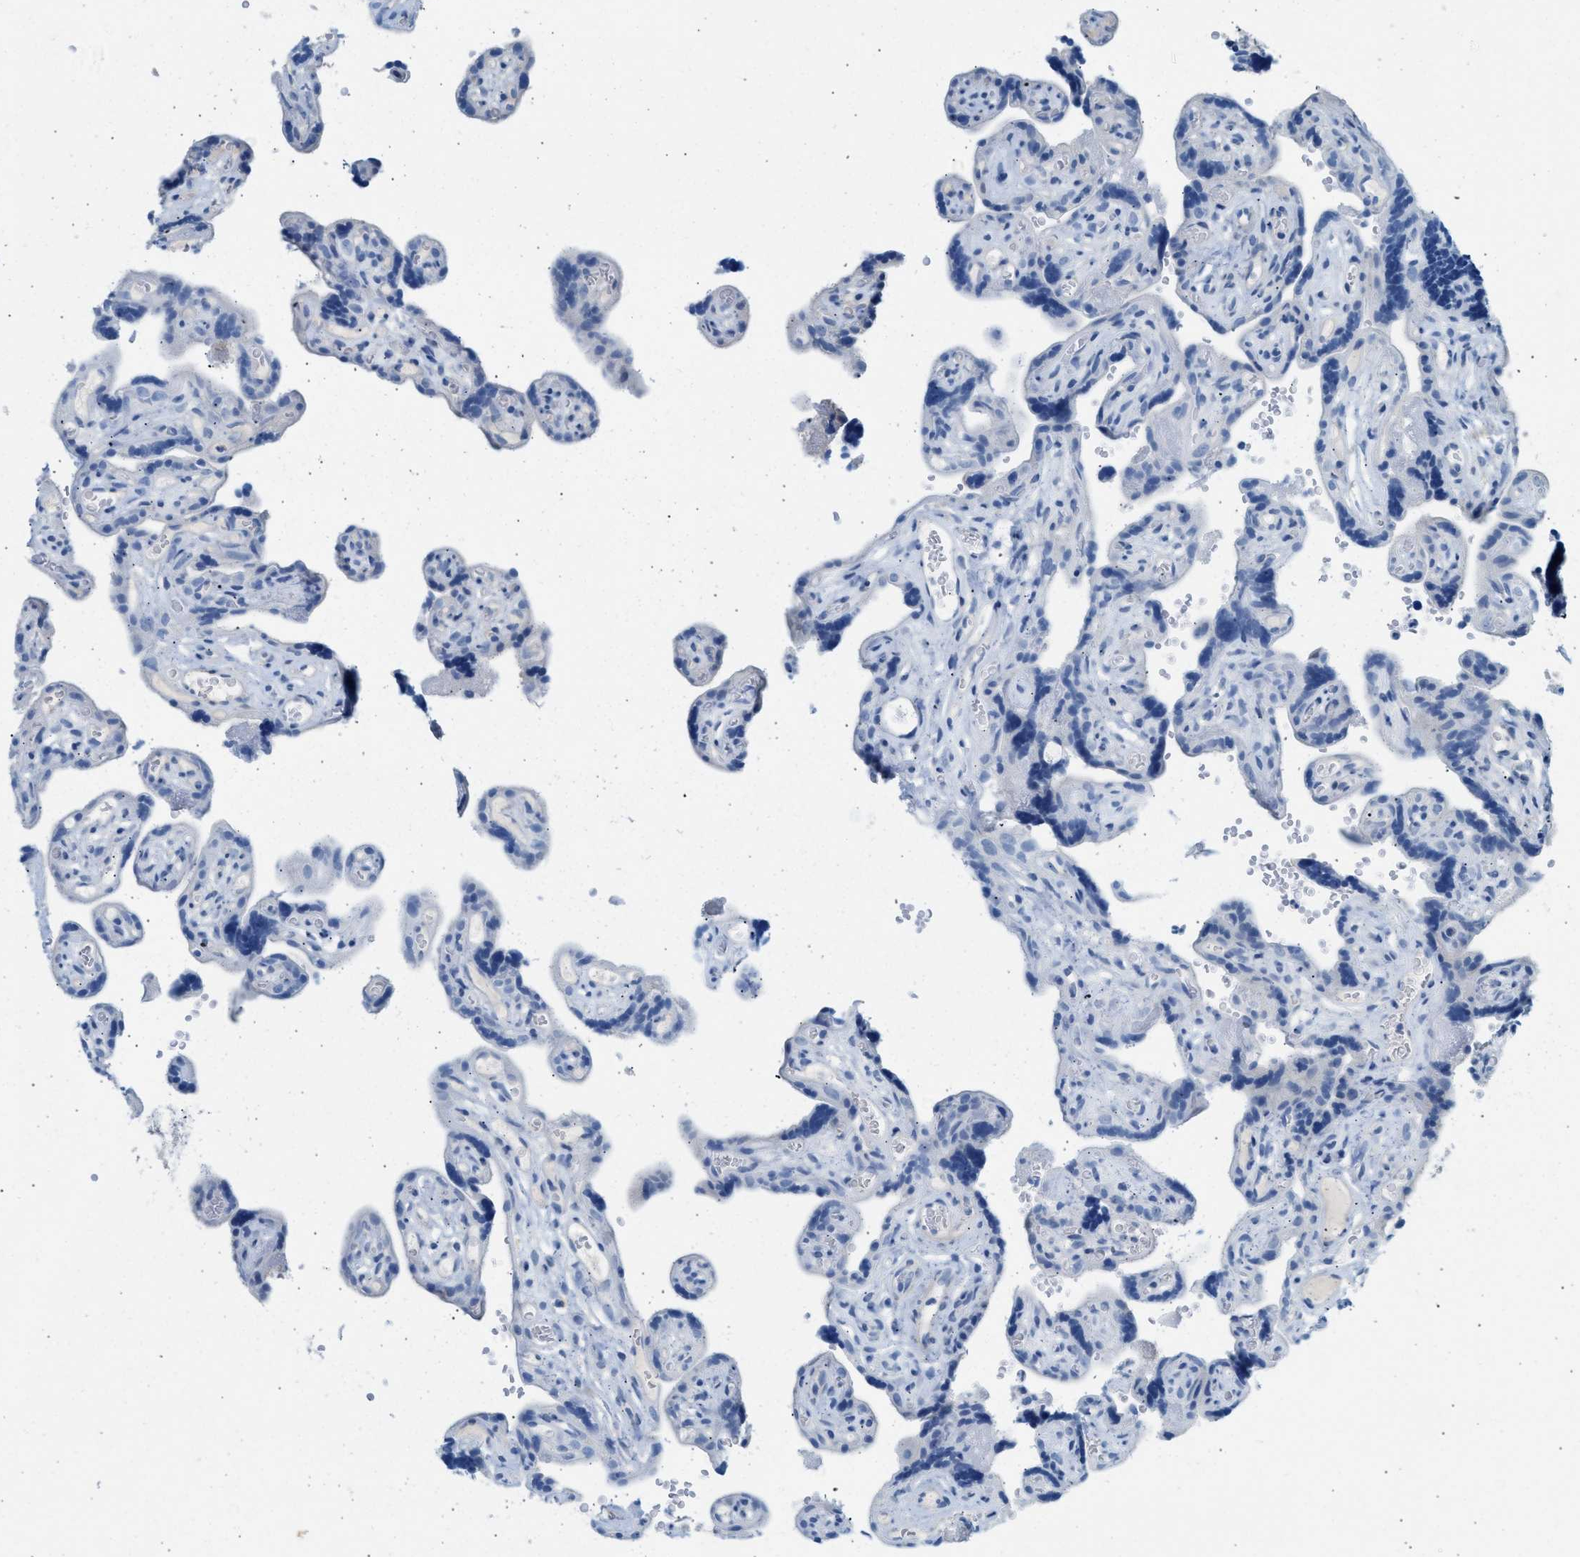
{"staining": {"intensity": "negative", "quantity": "none", "location": "none"}, "tissue": "placenta", "cell_type": "Decidual cells", "image_type": "normal", "snomed": [{"axis": "morphology", "description": "Normal tissue, NOS"}, {"axis": "topography", "description": "Placenta"}], "caption": "Decidual cells show no significant protein staining in unremarkable placenta. (IHC, brightfield microscopy, high magnification).", "gene": "SPAM1", "patient": {"sex": "female", "age": 30}}